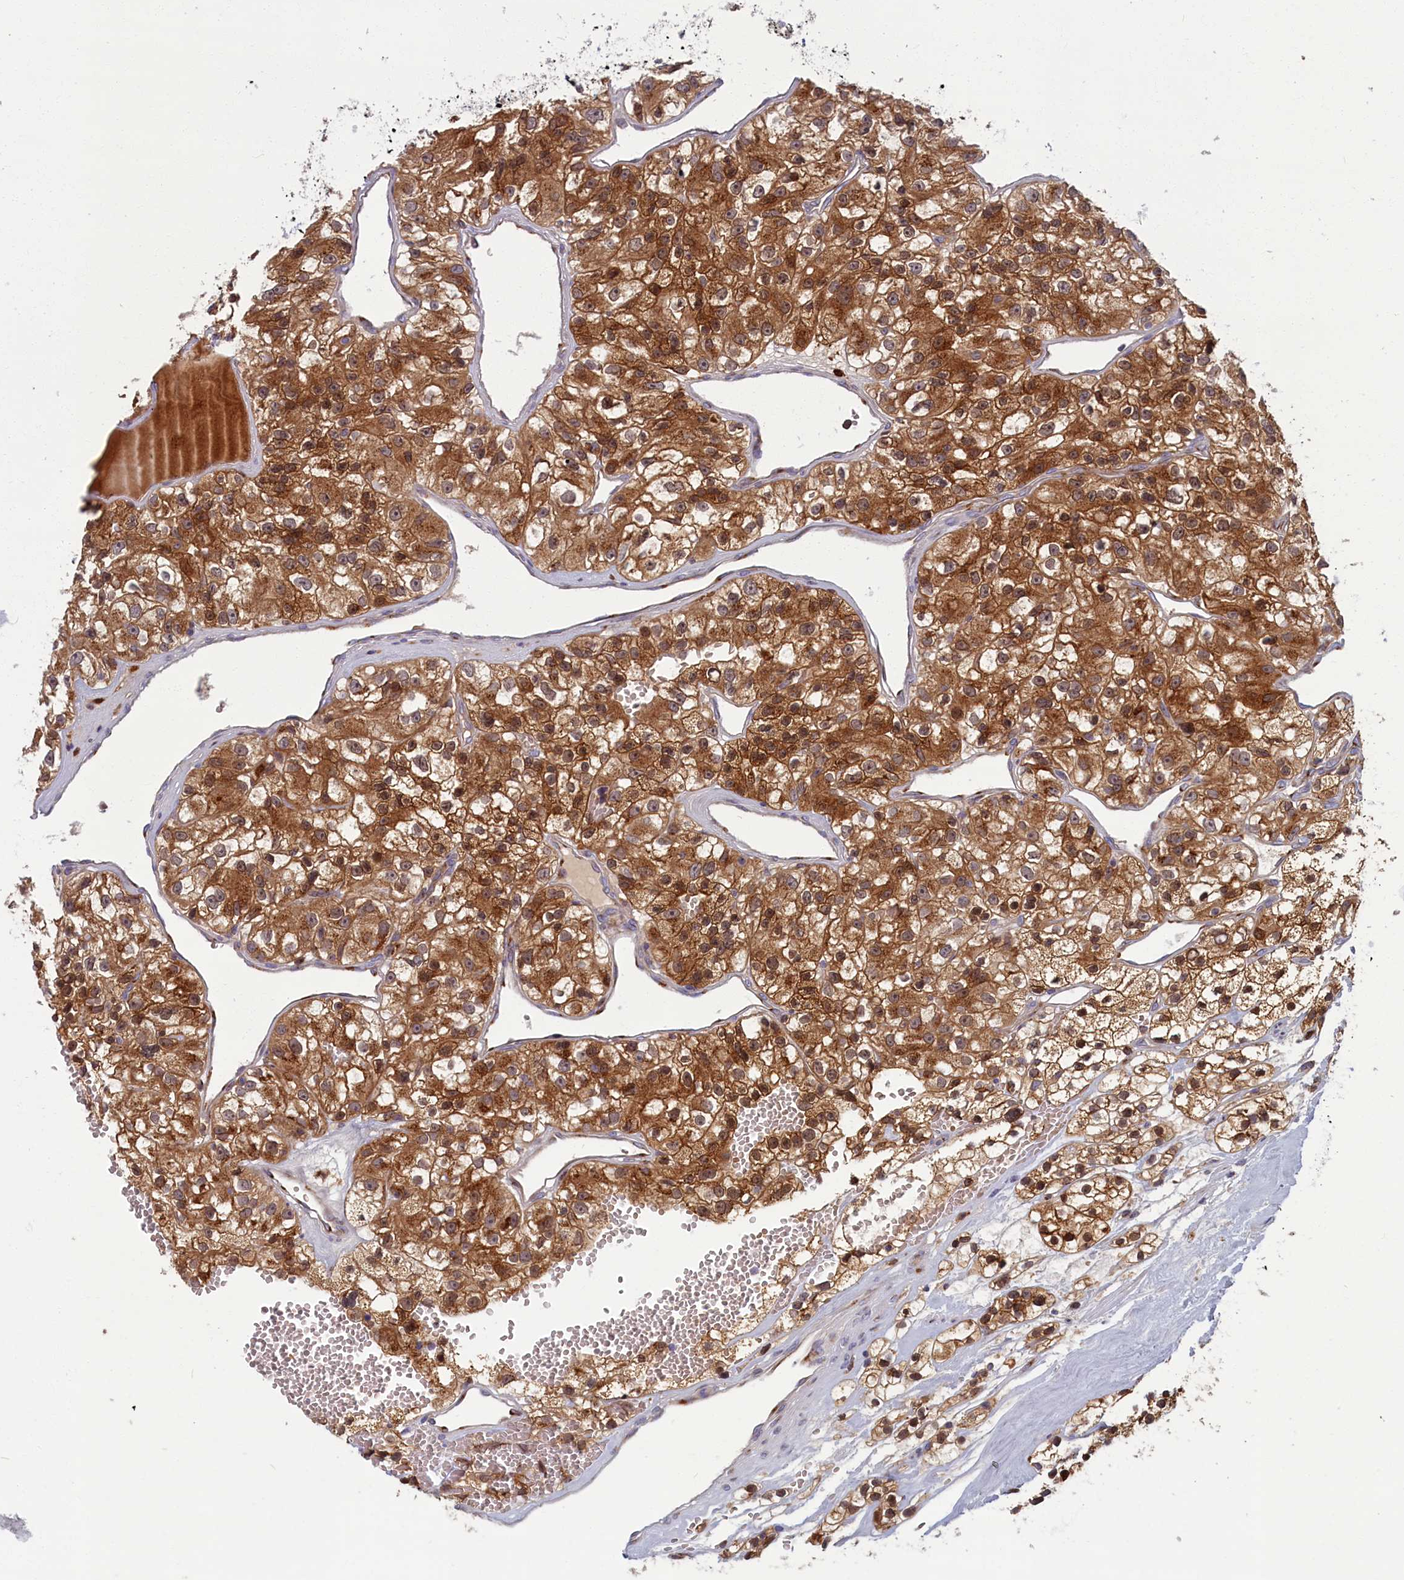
{"staining": {"intensity": "strong", "quantity": ">75%", "location": "cytoplasmic/membranous"}, "tissue": "renal cancer", "cell_type": "Tumor cells", "image_type": "cancer", "snomed": [{"axis": "morphology", "description": "Adenocarcinoma, NOS"}, {"axis": "topography", "description": "Kidney"}], "caption": "A high-resolution photomicrograph shows IHC staining of adenocarcinoma (renal), which displays strong cytoplasmic/membranous positivity in approximately >75% of tumor cells.", "gene": "BLVRB", "patient": {"sex": "female", "age": 57}}